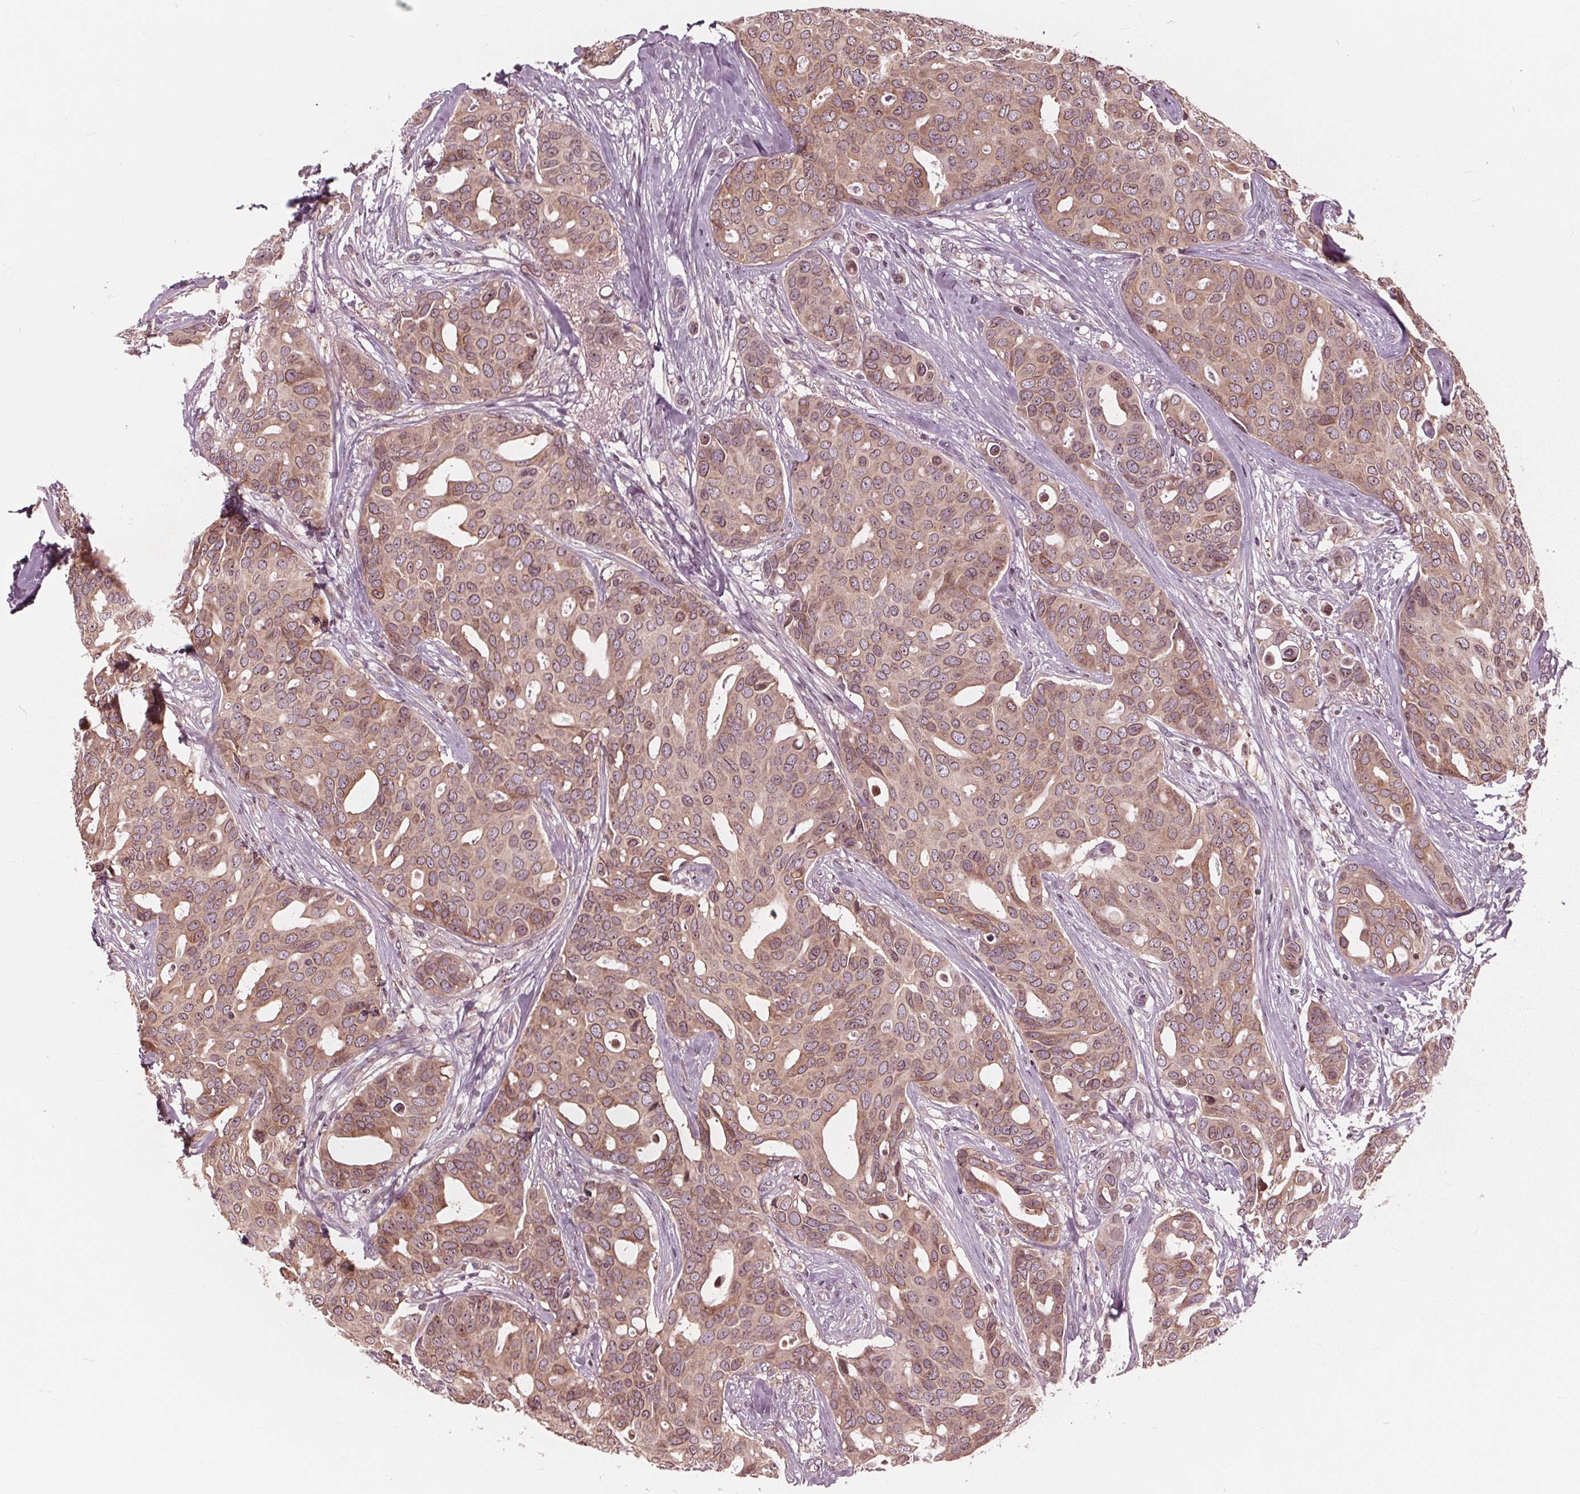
{"staining": {"intensity": "moderate", "quantity": ">75%", "location": "cytoplasmic/membranous,nuclear"}, "tissue": "breast cancer", "cell_type": "Tumor cells", "image_type": "cancer", "snomed": [{"axis": "morphology", "description": "Duct carcinoma"}, {"axis": "topography", "description": "Breast"}], "caption": "IHC micrograph of breast cancer (infiltrating ductal carcinoma) stained for a protein (brown), which demonstrates medium levels of moderate cytoplasmic/membranous and nuclear positivity in about >75% of tumor cells.", "gene": "NUP210", "patient": {"sex": "female", "age": 54}}